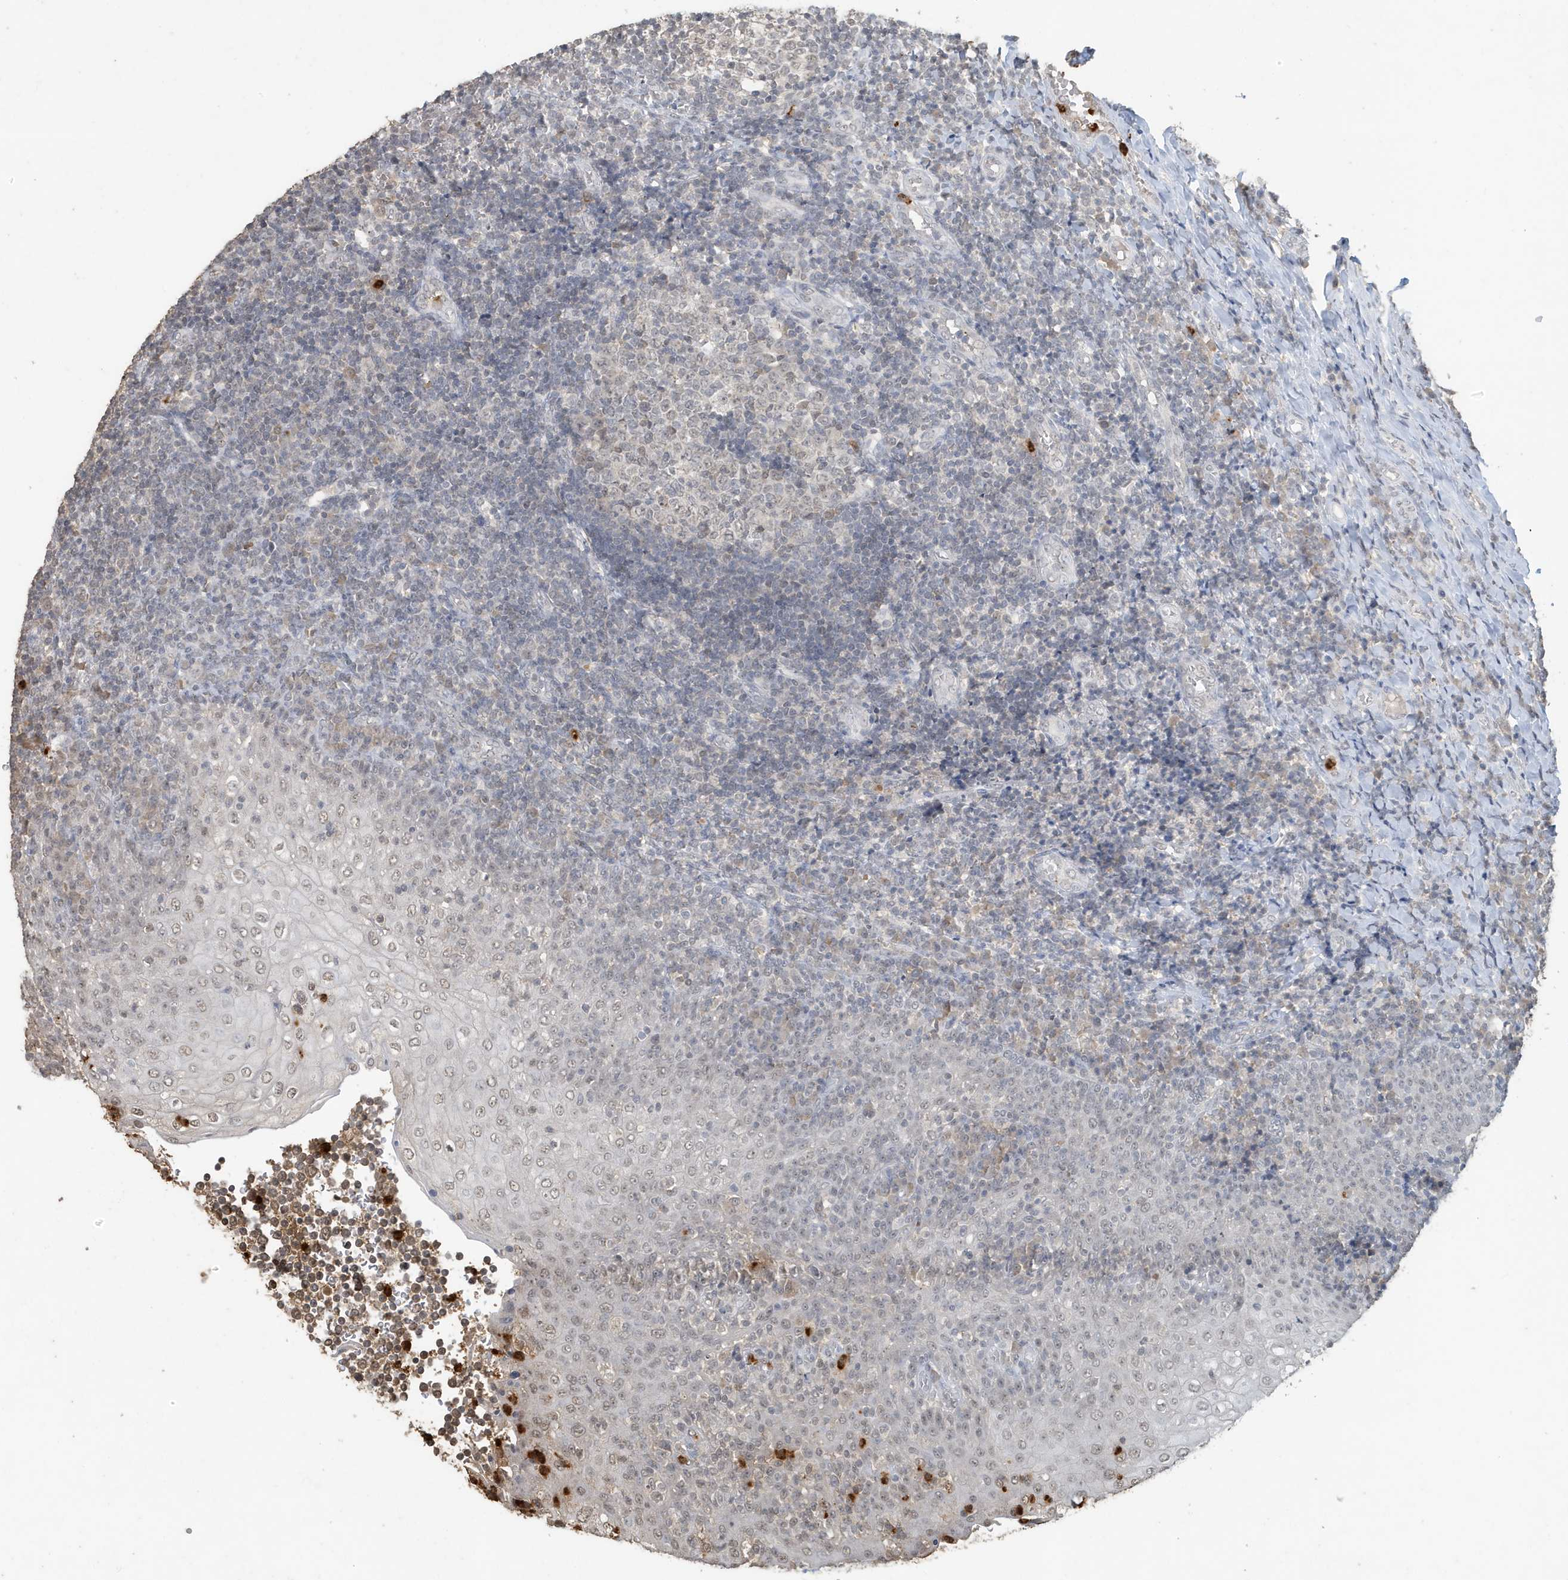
{"staining": {"intensity": "weak", "quantity": "<25%", "location": "nuclear"}, "tissue": "tonsil", "cell_type": "Germinal center cells", "image_type": "normal", "snomed": [{"axis": "morphology", "description": "Normal tissue, NOS"}, {"axis": "topography", "description": "Tonsil"}], "caption": "DAB immunohistochemical staining of normal human tonsil shows no significant positivity in germinal center cells.", "gene": "DEFA1", "patient": {"sex": "female", "age": 19}}